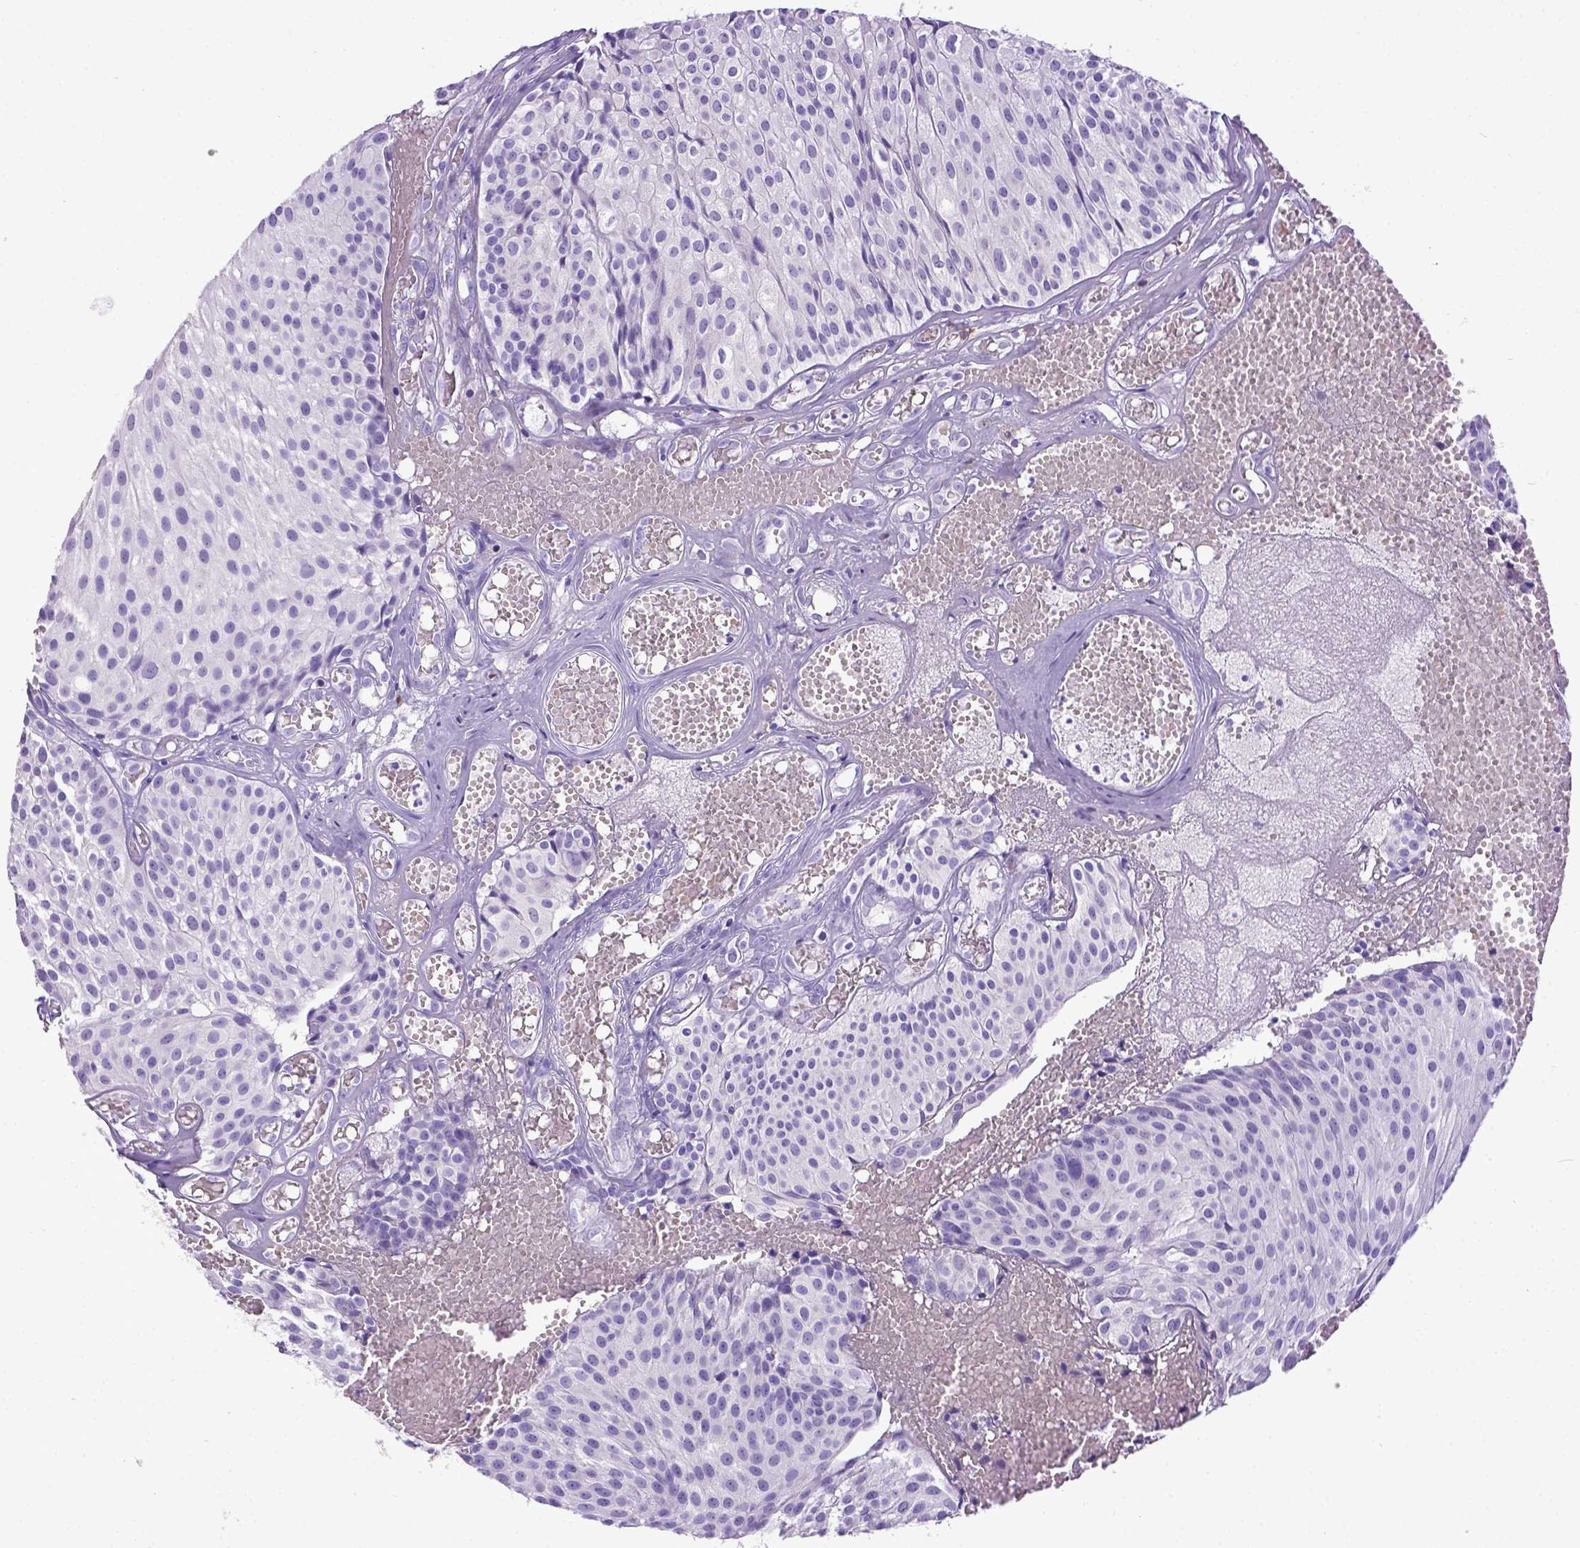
{"staining": {"intensity": "negative", "quantity": "none", "location": "none"}, "tissue": "urothelial cancer", "cell_type": "Tumor cells", "image_type": "cancer", "snomed": [{"axis": "morphology", "description": "Urothelial carcinoma, Low grade"}, {"axis": "topography", "description": "Urinary bladder"}], "caption": "Human urothelial carcinoma (low-grade) stained for a protein using immunohistochemistry (IHC) shows no staining in tumor cells.", "gene": "ESR1", "patient": {"sex": "male", "age": 63}}